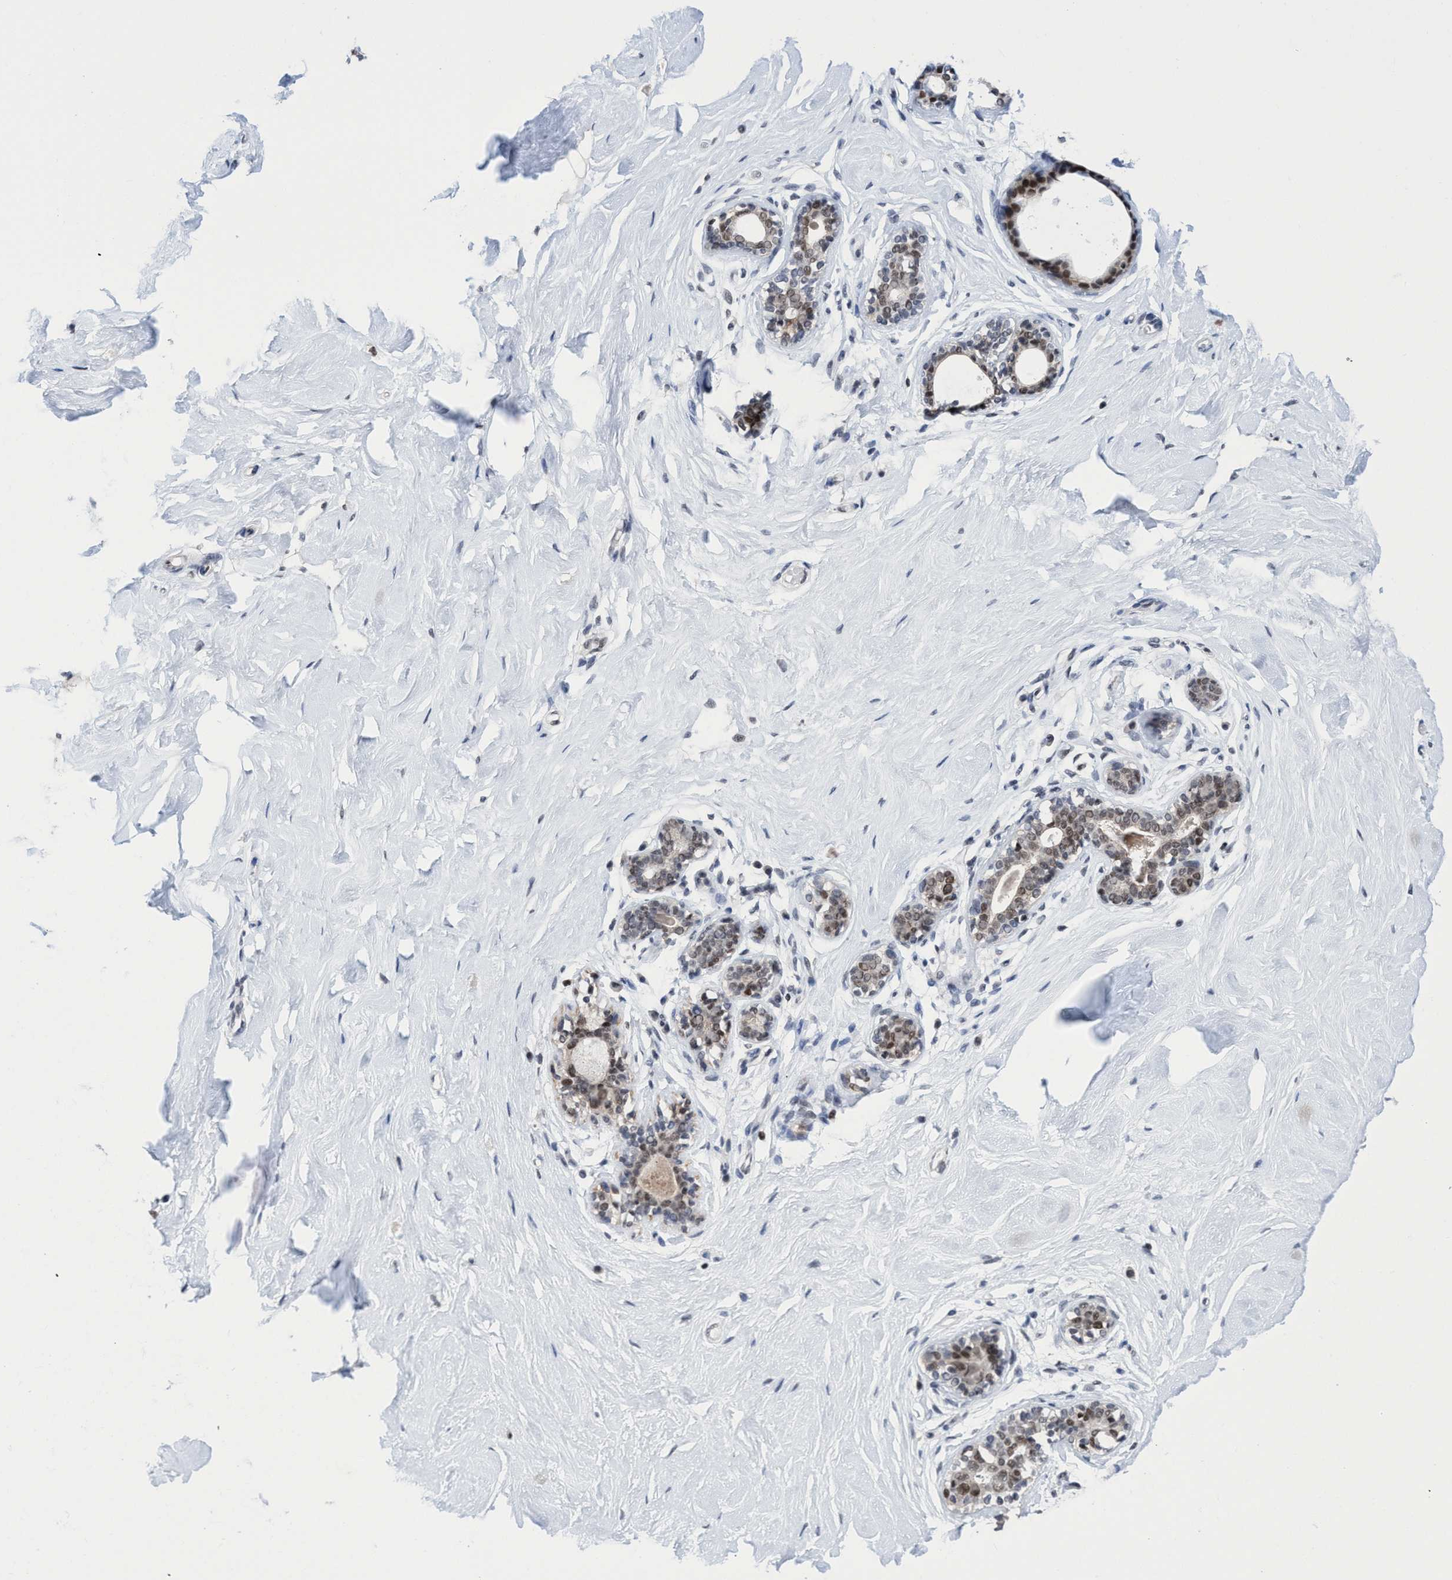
{"staining": {"intensity": "negative", "quantity": "none", "location": "none"}, "tissue": "breast", "cell_type": "Adipocytes", "image_type": "normal", "snomed": [{"axis": "morphology", "description": "Normal tissue, NOS"}, {"axis": "topography", "description": "Breast"}], "caption": "The IHC photomicrograph has no significant positivity in adipocytes of breast. (Stains: DAB (3,3'-diaminobenzidine) immunohistochemistry (IHC) with hematoxylin counter stain, Microscopy: brightfield microscopy at high magnification).", "gene": "C9orf78", "patient": {"sex": "female", "age": 23}}